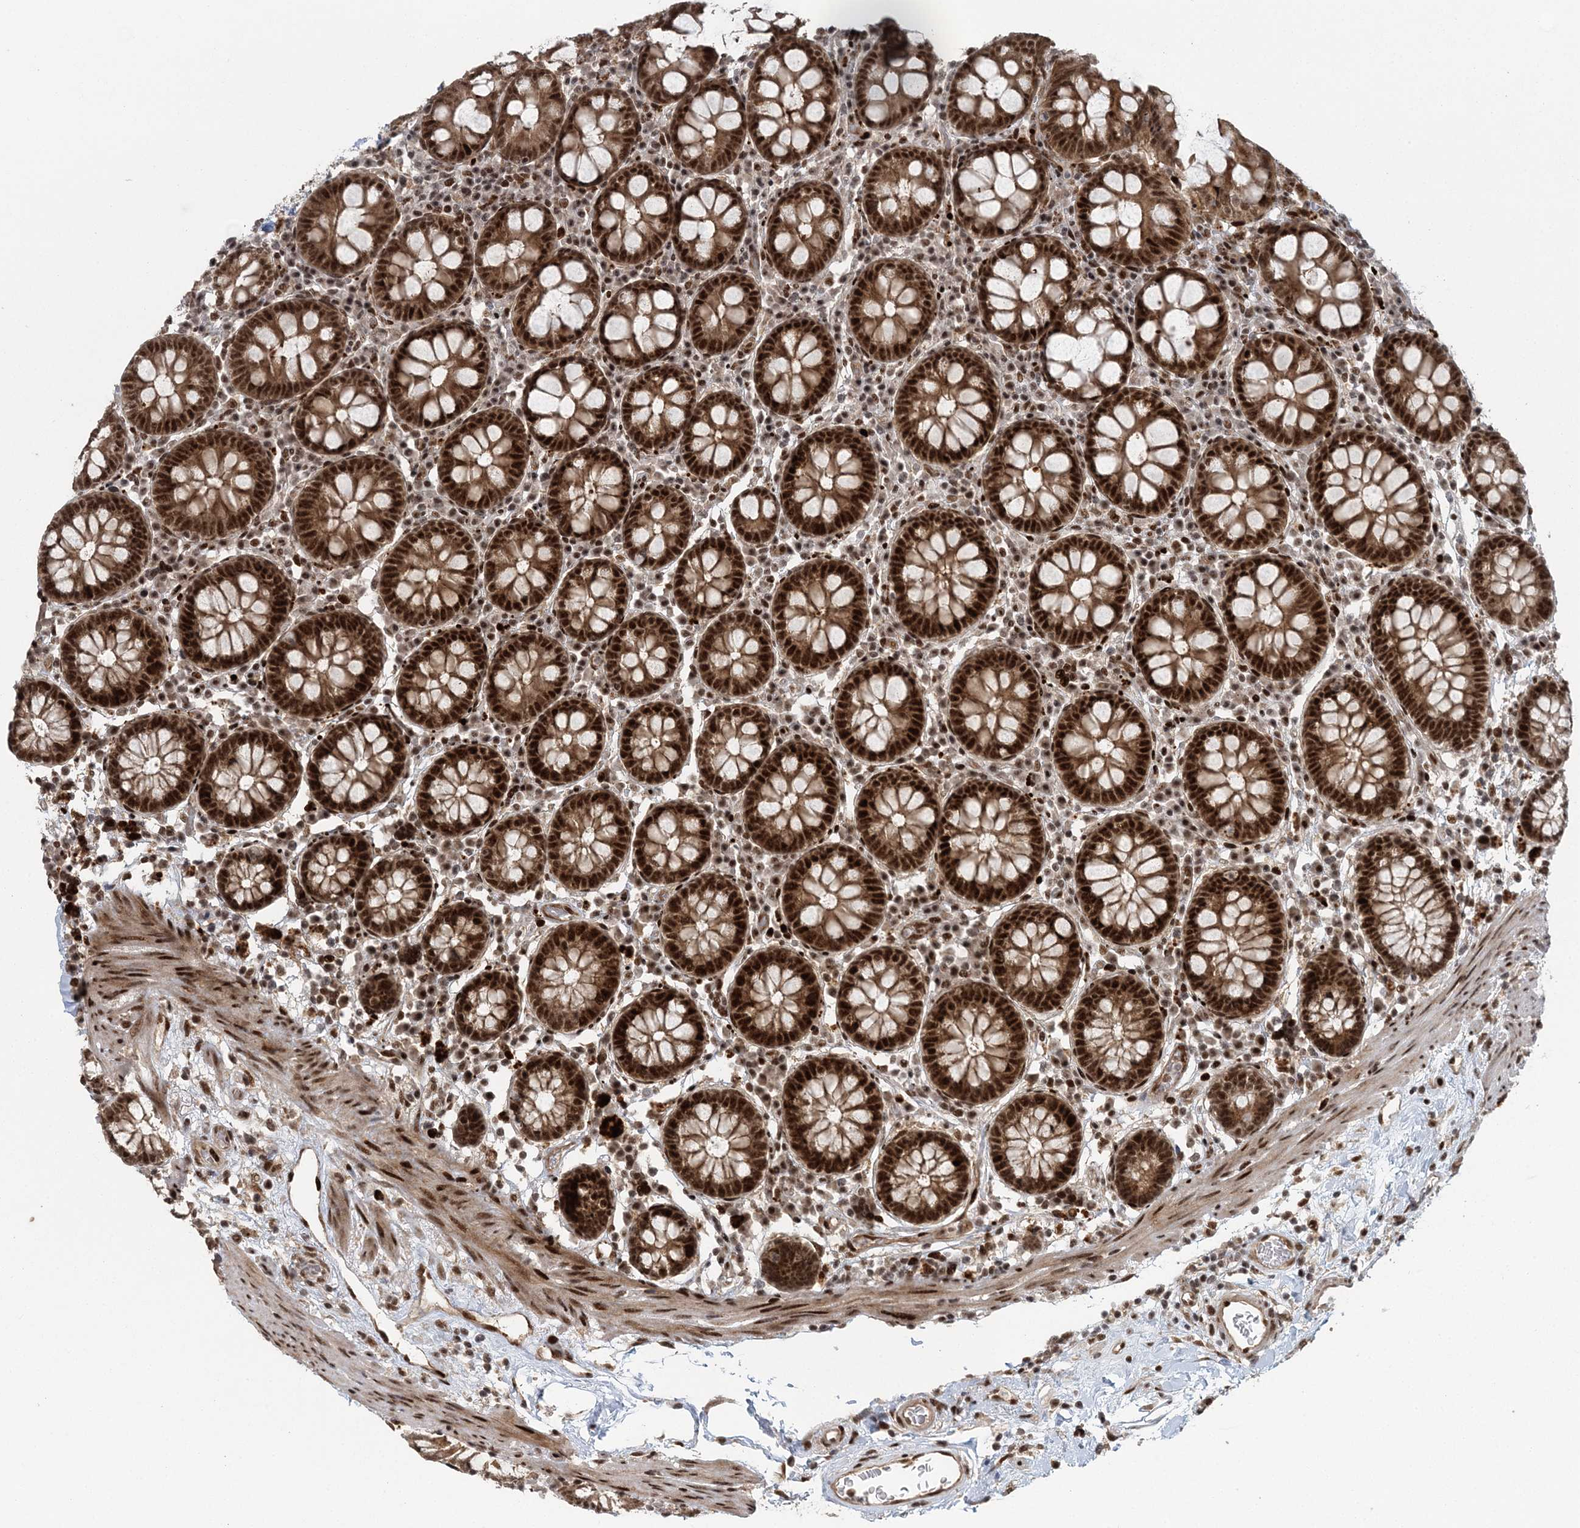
{"staining": {"intensity": "moderate", "quantity": ">75%", "location": "nuclear"}, "tissue": "colon", "cell_type": "Endothelial cells", "image_type": "normal", "snomed": [{"axis": "morphology", "description": "Normal tissue, NOS"}, {"axis": "topography", "description": "Colon"}], "caption": "Brown immunohistochemical staining in benign human colon displays moderate nuclear positivity in about >75% of endothelial cells.", "gene": "CWC22", "patient": {"sex": "female", "age": 79}}